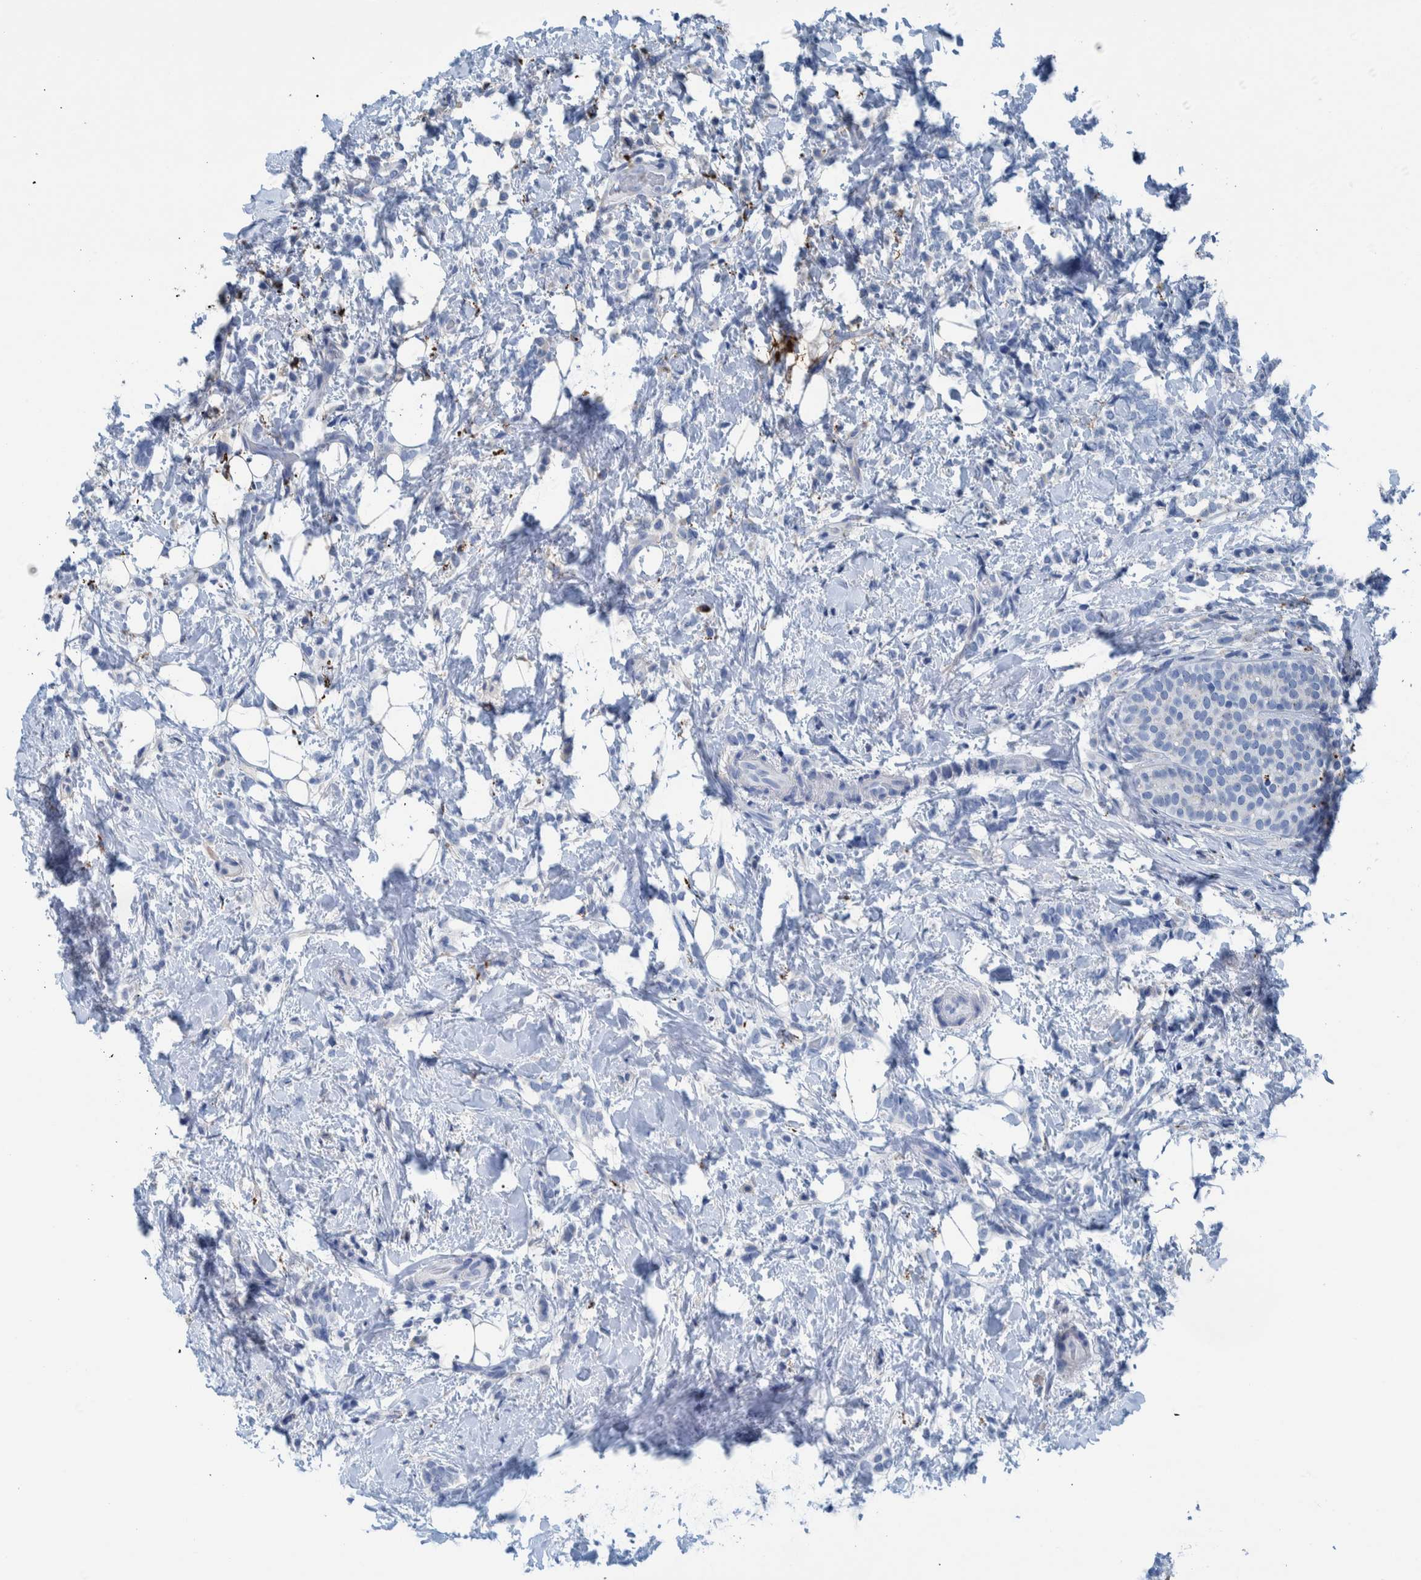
{"staining": {"intensity": "negative", "quantity": "none", "location": "none"}, "tissue": "breast cancer", "cell_type": "Tumor cells", "image_type": "cancer", "snomed": [{"axis": "morphology", "description": "Lobular carcinoma"}, {"axis": "topography", "description": "Breast"}], "caption": "DAB immunohistochemical staining of lobular carcinoma (breast) shows no significant positivity in tumor cells. (Stains: DAB (3,3'-diaminobenzidine) immunohistochemistry (IHC) with hematoxylin counter stain, Microscopy: brightfield microscopy at high magnification).", "gene": "IDO1", "patient": {"sex": "female", "age": 50}}